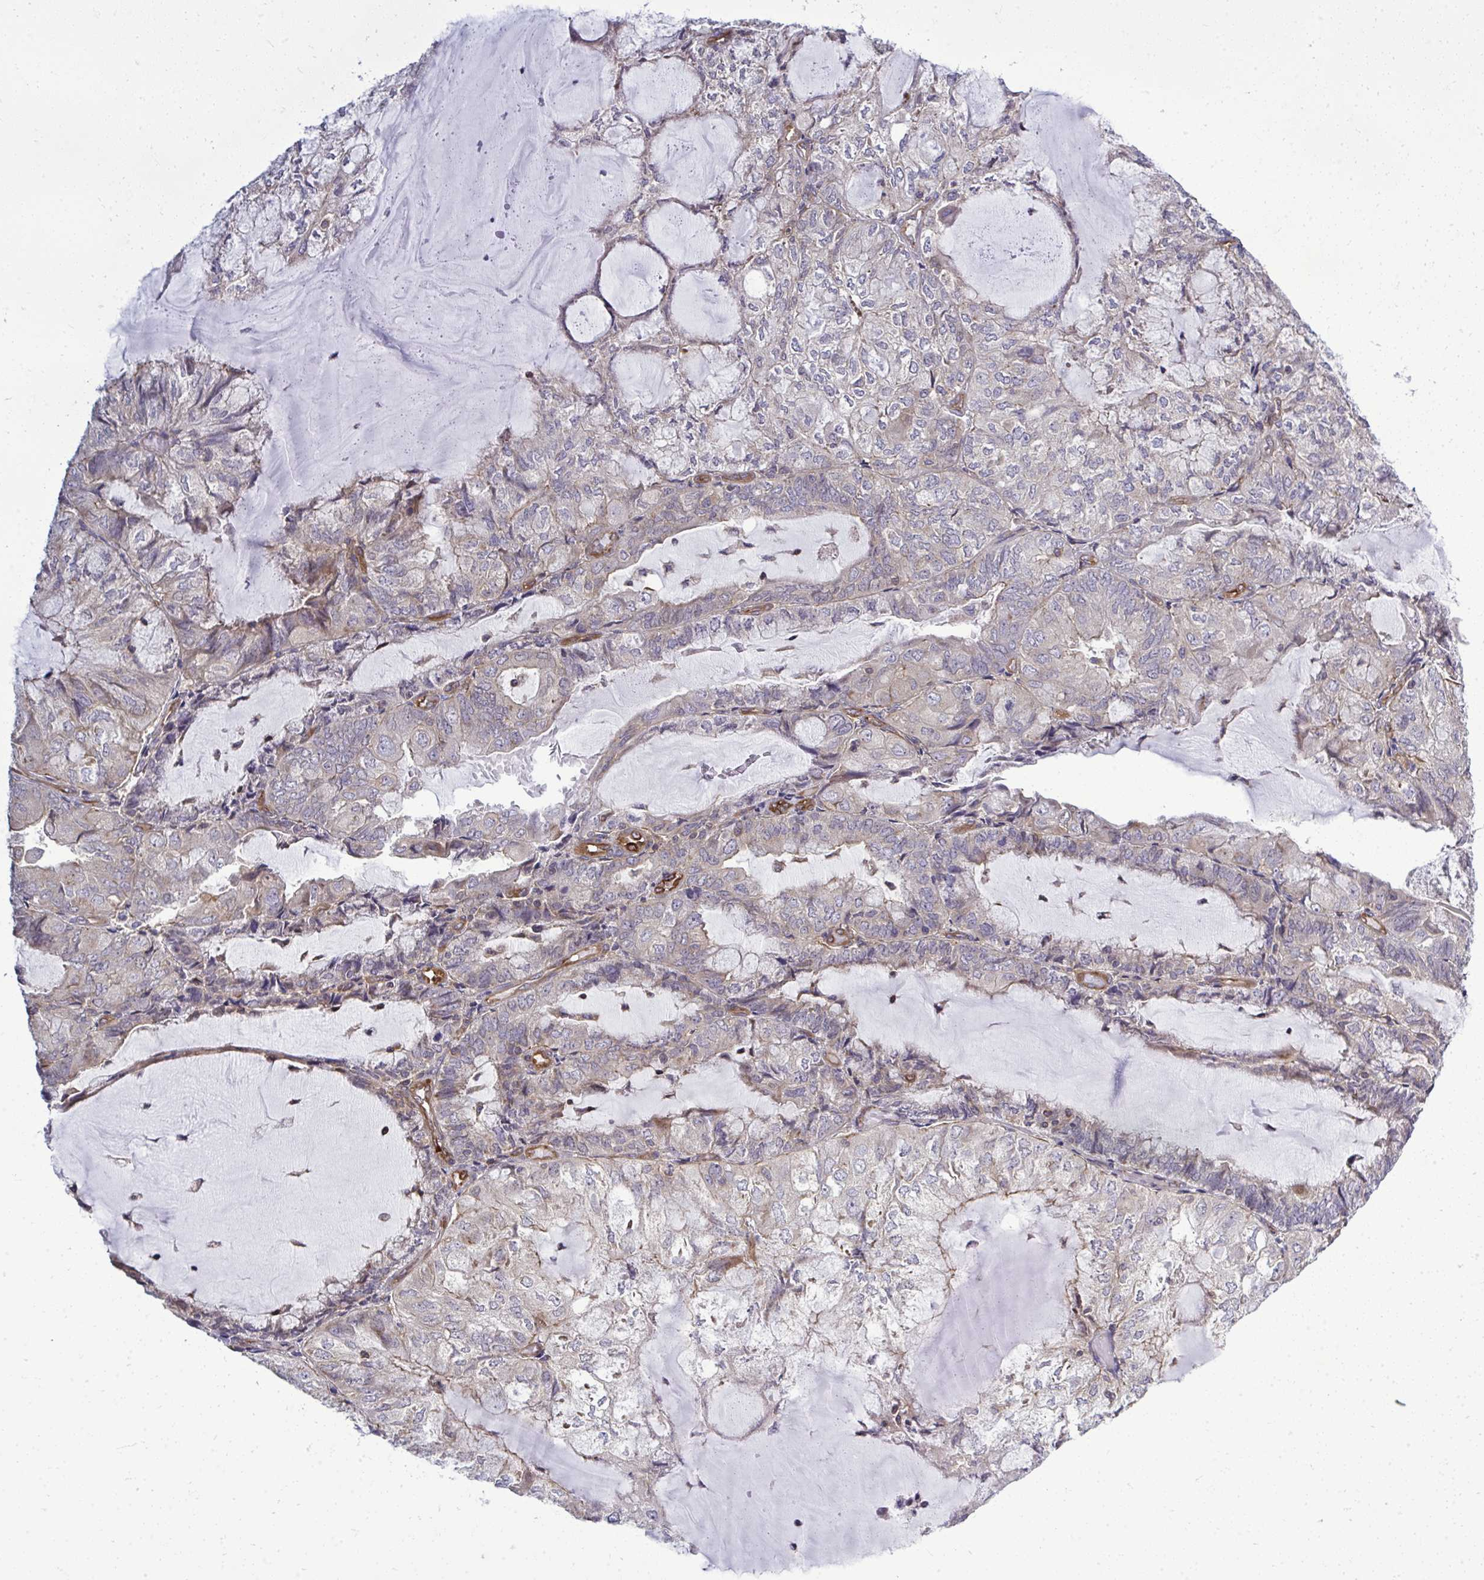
{"staining": {"intensity": "negative", "quantity": "none", "location": "none"}, "tissue": "endometrial cancer", "cell_type": "Tumor cells", "image_type": "cancer", "snomed": [{"axis": "morphology", "description": "Adenocarcinoma, NOS"}, {"axis": "topography", "description": "Endometrium"}], "caption": "Immunohistochemistry (IHC) photomicrograph of neoplastic tissue: human endometrial cancer stained with DAB demonstrates no significant protein staining in tumor cells.", "gene": "FUT10", "patient": {"sex": "female", "age": 81}}